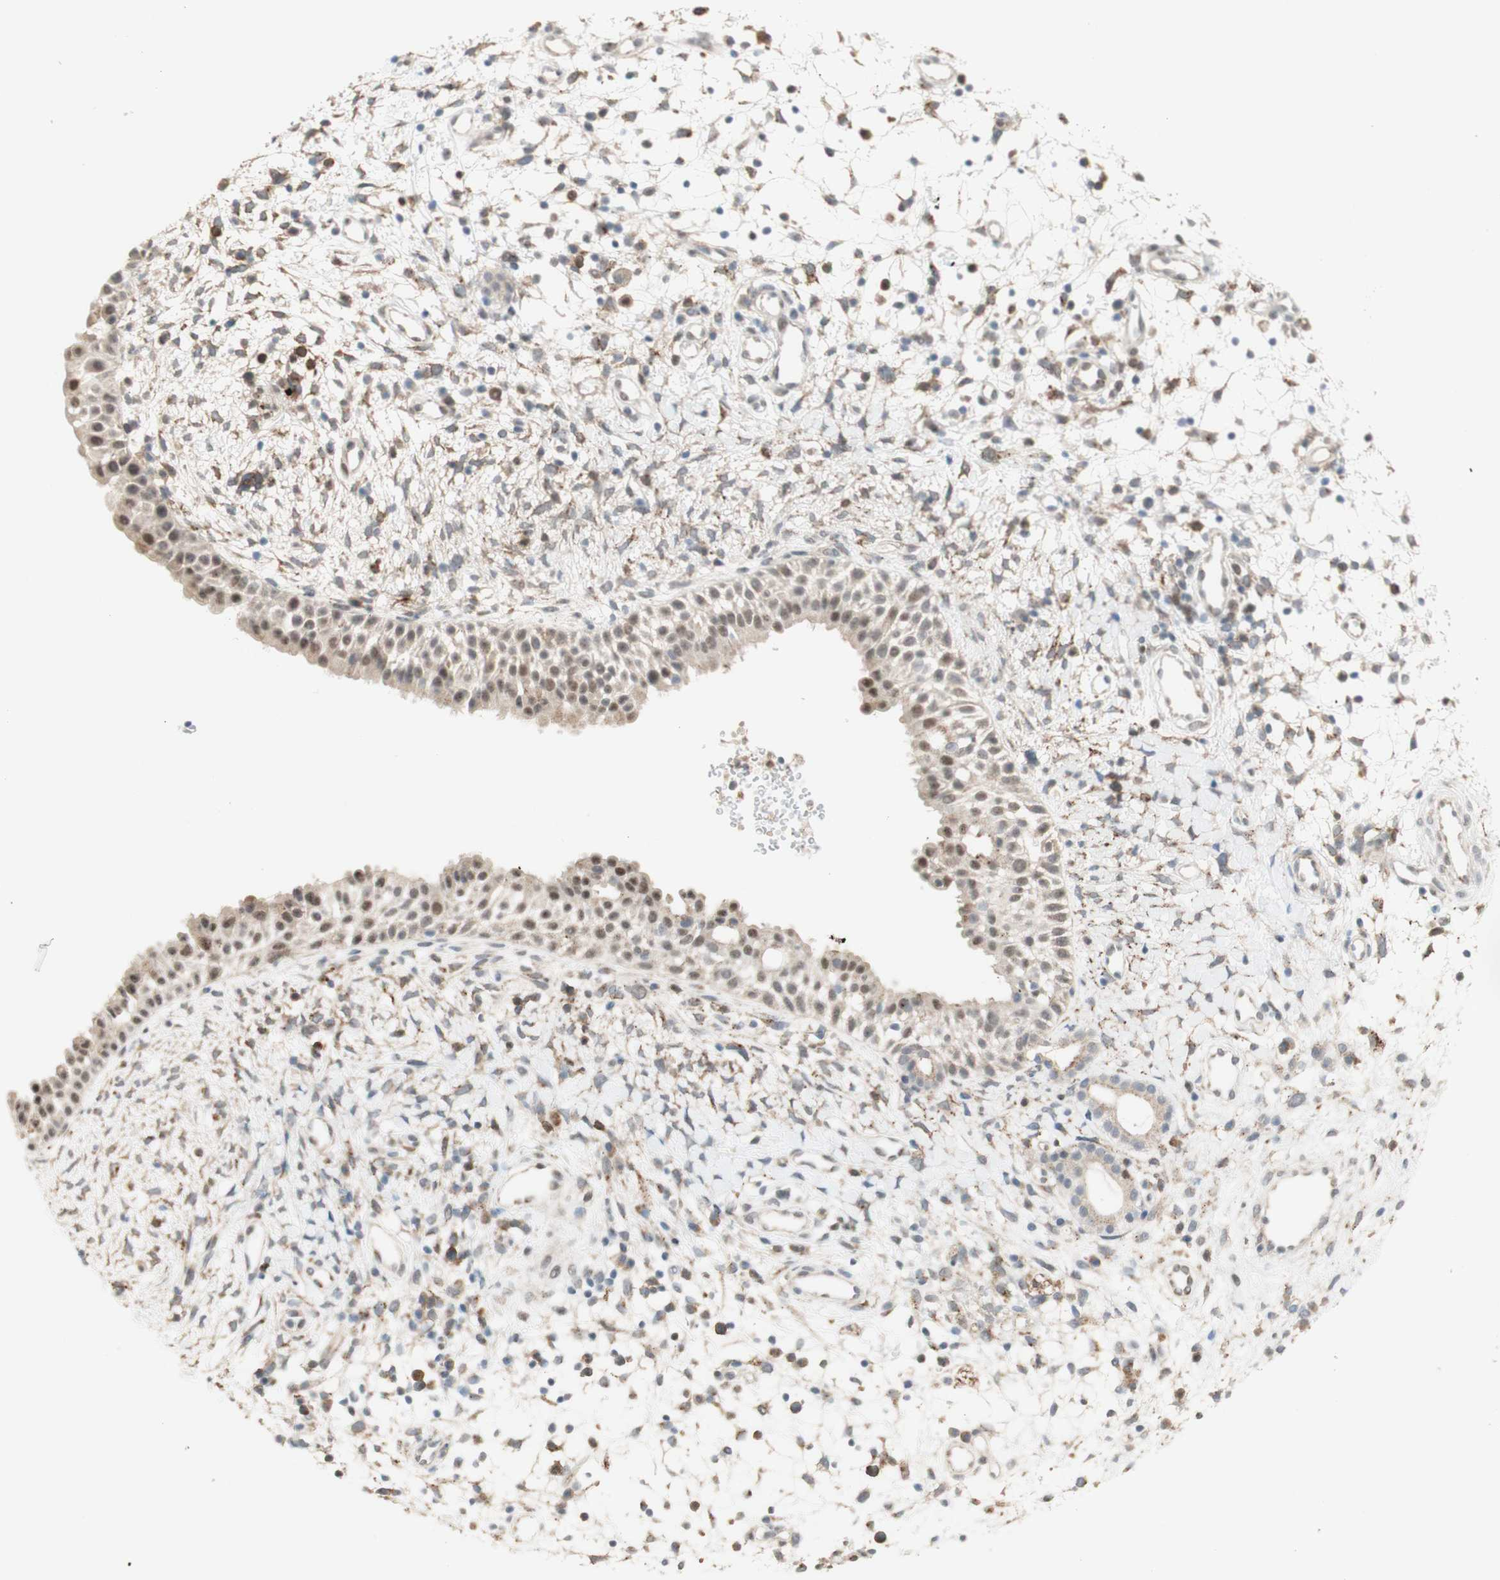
{"staining": {"intensity": "moderate", "quantity": ">75%", "location": "cytoplasmic/membranous,nuclear"}, "tissue": "nasopharynx", "cell_type": "Respiratory epithelial cells", "image_type": "normal", "snomed": [{"axis": "morphology", "description": "Normal tissue, NOS"}, {"axis": "topography", "description": "Nasopharynx"}], "caption": "High-power microscopy captured an immunohistochemistry histopathology image of benign nasopharynx, revealing moderate cytoplasmic/membranous,nuclear expression in approximately >75% of respiratory epithelial cells. (DAB IHC with brightfield microscopy, high magnification).", "gene": "GAPT", "patient": {"sex": "male", "age": 22}}